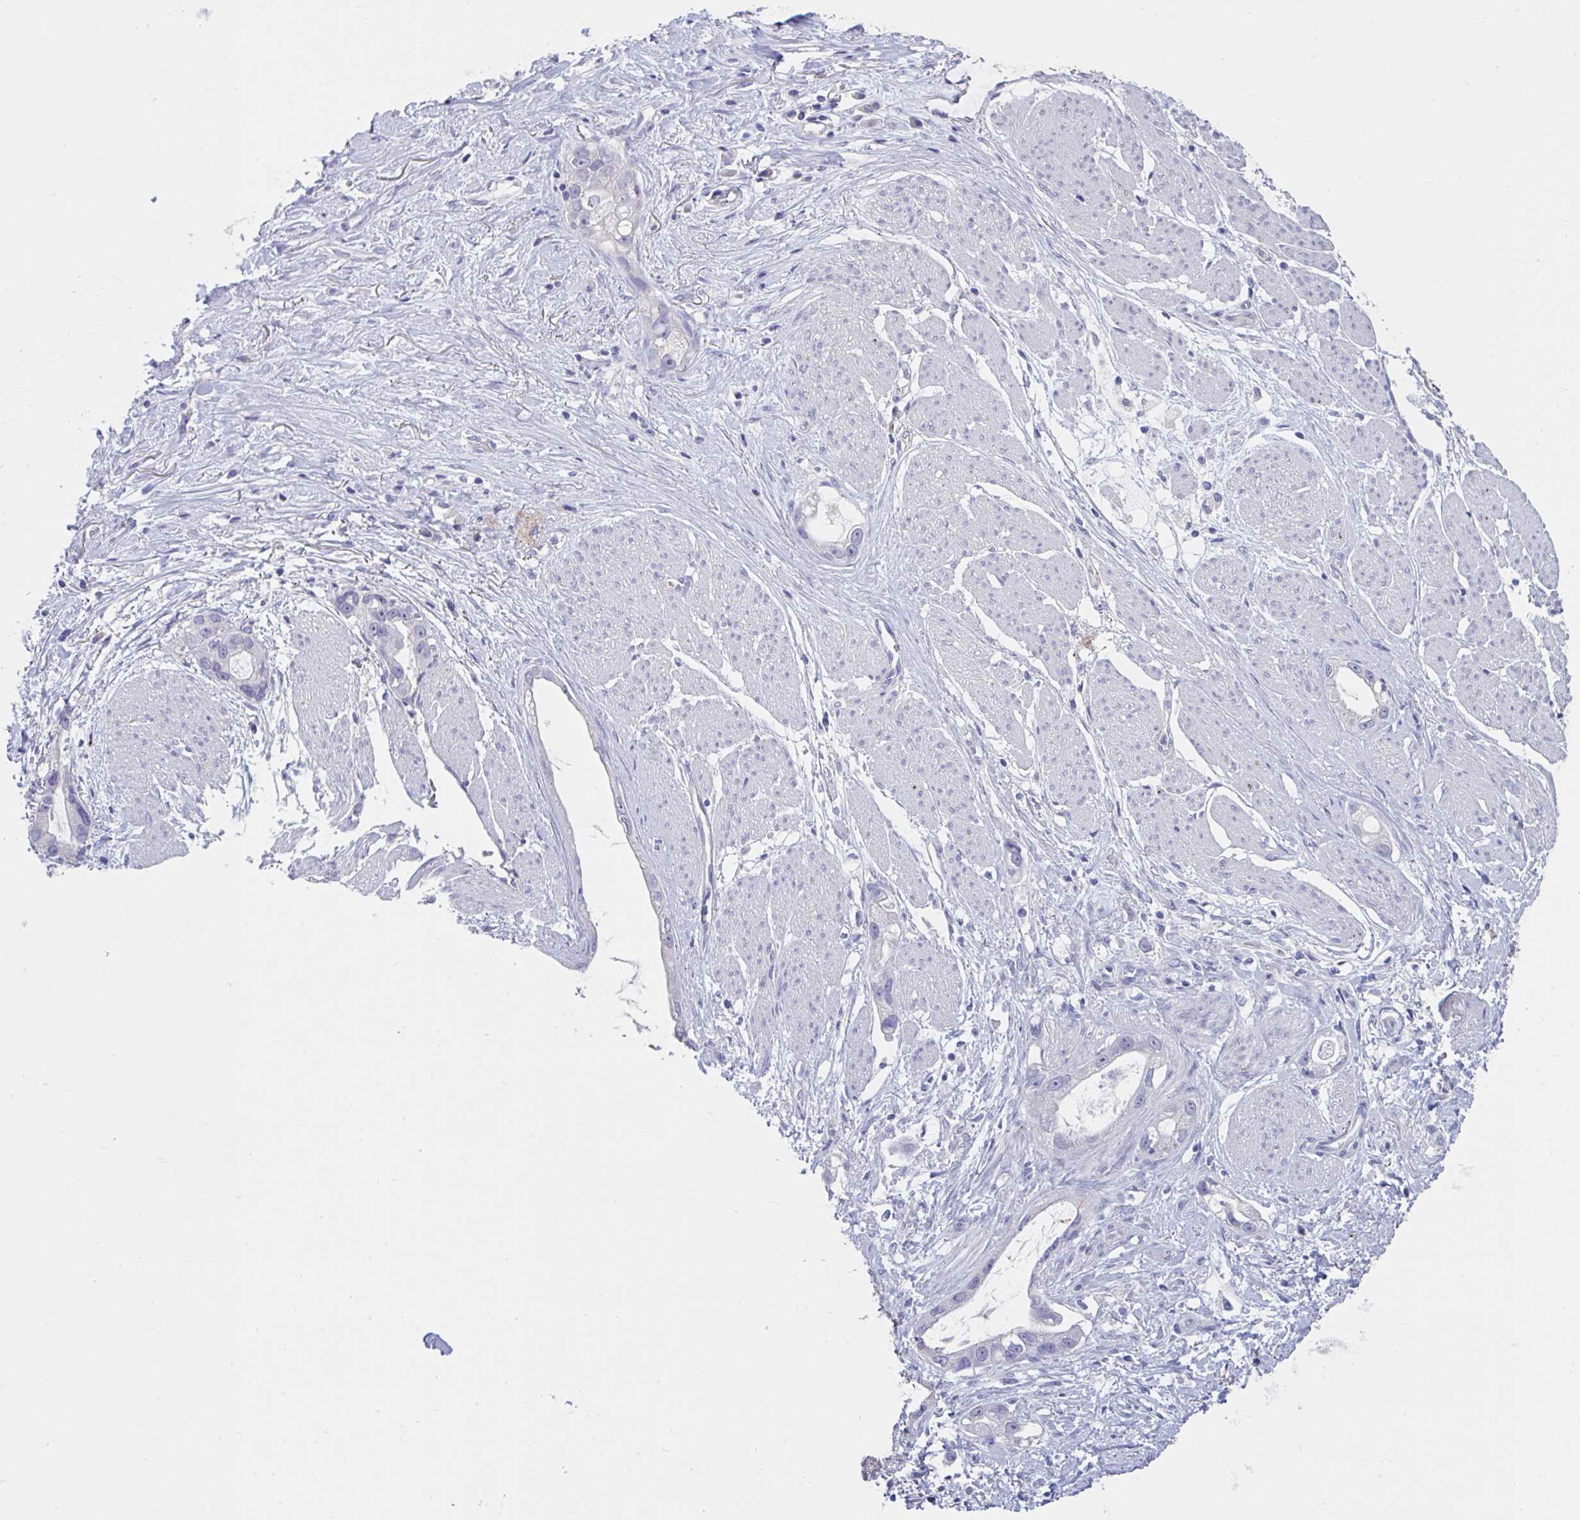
{"staining": {"intensity": "negative", "quantity": "none", "location": "none"}, "tissue": "stomach cancer", "cell_type": "Tumor cells", "image_type": "cancer", "snomed": [{"axis": "morphology", "description": "Adenocarcinoma, NOS"}, {"axis": "topography", "description": "Stomach"}], "caption": "IHC of human stomach adenocarcinoma demonstrates no positivity in tumor cells.", "gene": "GPR162", "patient": {"sex": "male", "age": 55}}